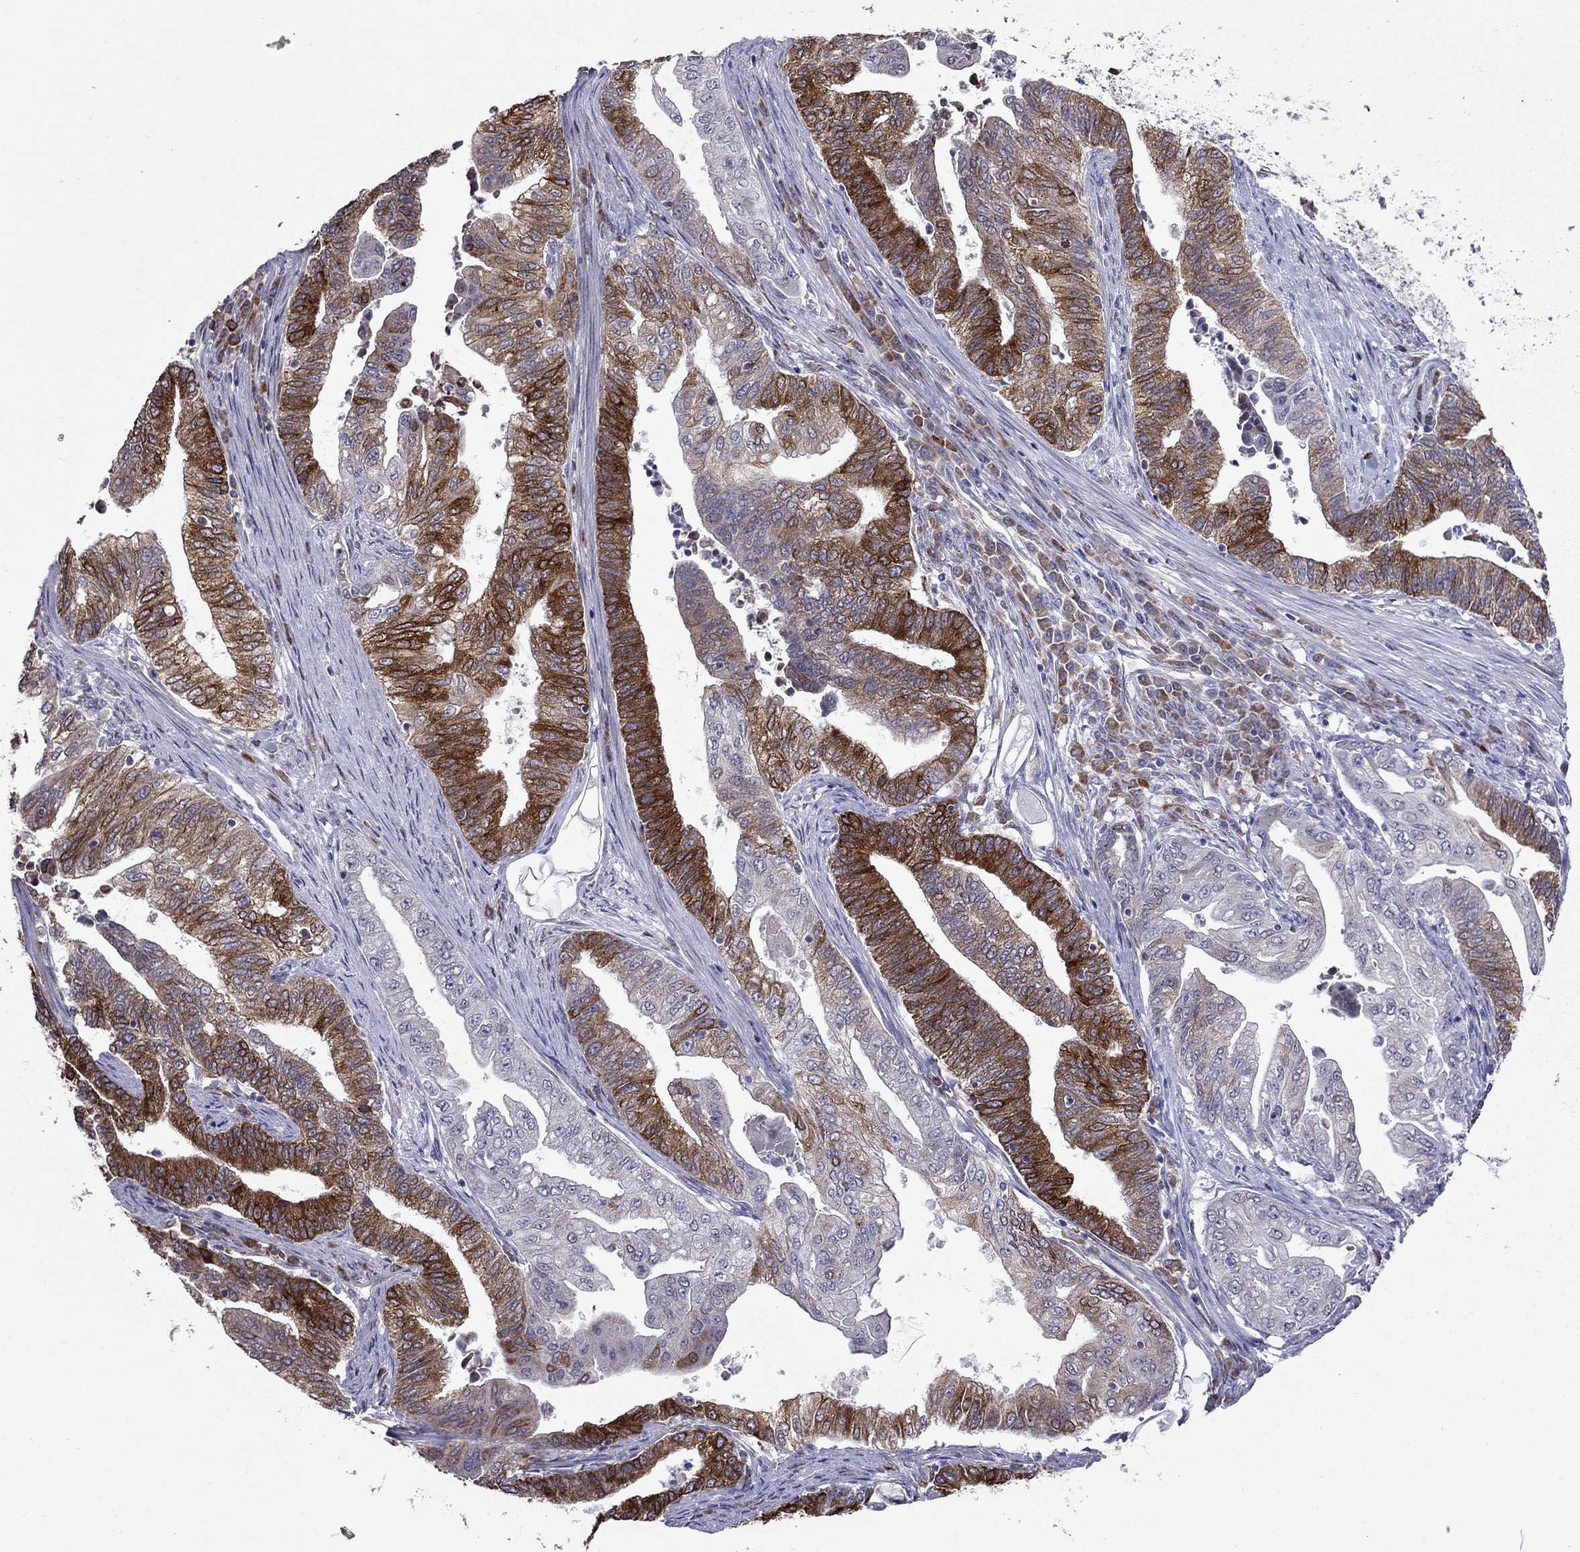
{"staining": {"intensity": "strong", "quantity": "25%-75%", "location": "cytoplasmic/membranous"}, "tissue": "endometrial cancer", "cell_type": "Tumor cells", "image_type": "cancer", "snomed": [{"axis": "morphology", "description": "Adenocarcinoma, NOS"}, {"axis": "topography", "description": "Uterus"}, {"axis": "topography", "description": "Endometrium"}], "caption": "IHC histopathology image of neoplastic tissue: endometrial cancer stained using IHC reveals high levels of strong protein expression localized specifically in the cytoplasmic/membranous of tumor cells, appearing as a cytoplasmic/membranous brown color.", "gene": "ADAM28", "patient": {"sex": "female", "age": 54}}